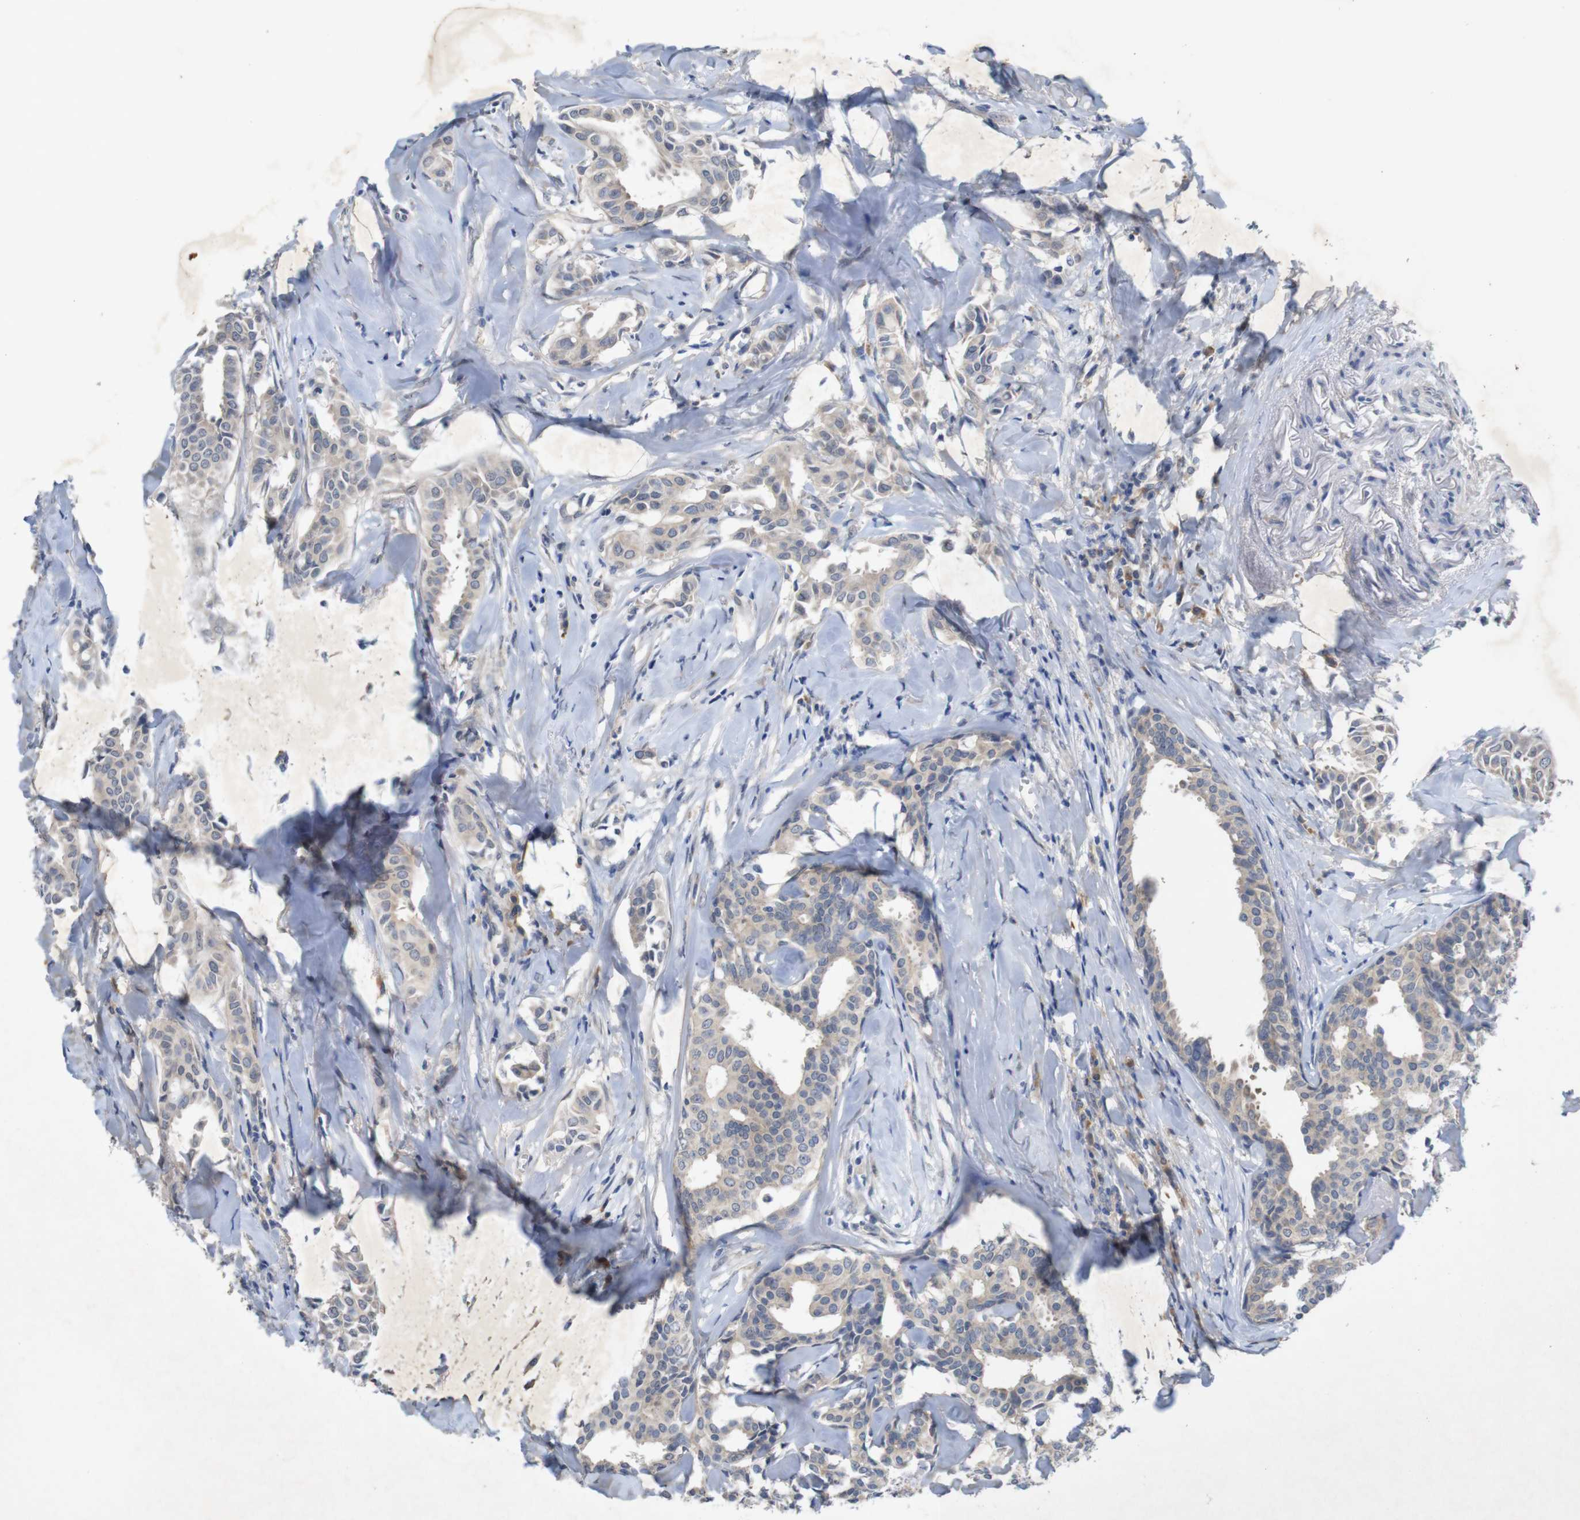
{"staining": {"intensity": "weak", "quantity": "25%-75%", "location": "cytoplasmic/membranous"}, "tissue": "head and neck cancer", "cell_type": "Tumor cells", "image_type": "cancer", "snomed": [{"axis": "morphology", "description": "Adenocarcinoma, NOS"}, {"axis": "topography", "description": "Salivary gland"}, {"axis": "topography", "description": "Head-Neck"}], "caption": "High-magnification brightfield microscopy of head and neck cancer (adenocarcinoma) stained with DAB (3,3'-diaminobenzidine) (brown) and counterstained with hematoxylin (blue). tumor cells exhibit weak cytoplasmic/membranous positivity is identified in about25%-75% of cells.", "gene": "BCAR3", "patient": {"sex": "female", "age": 59}}